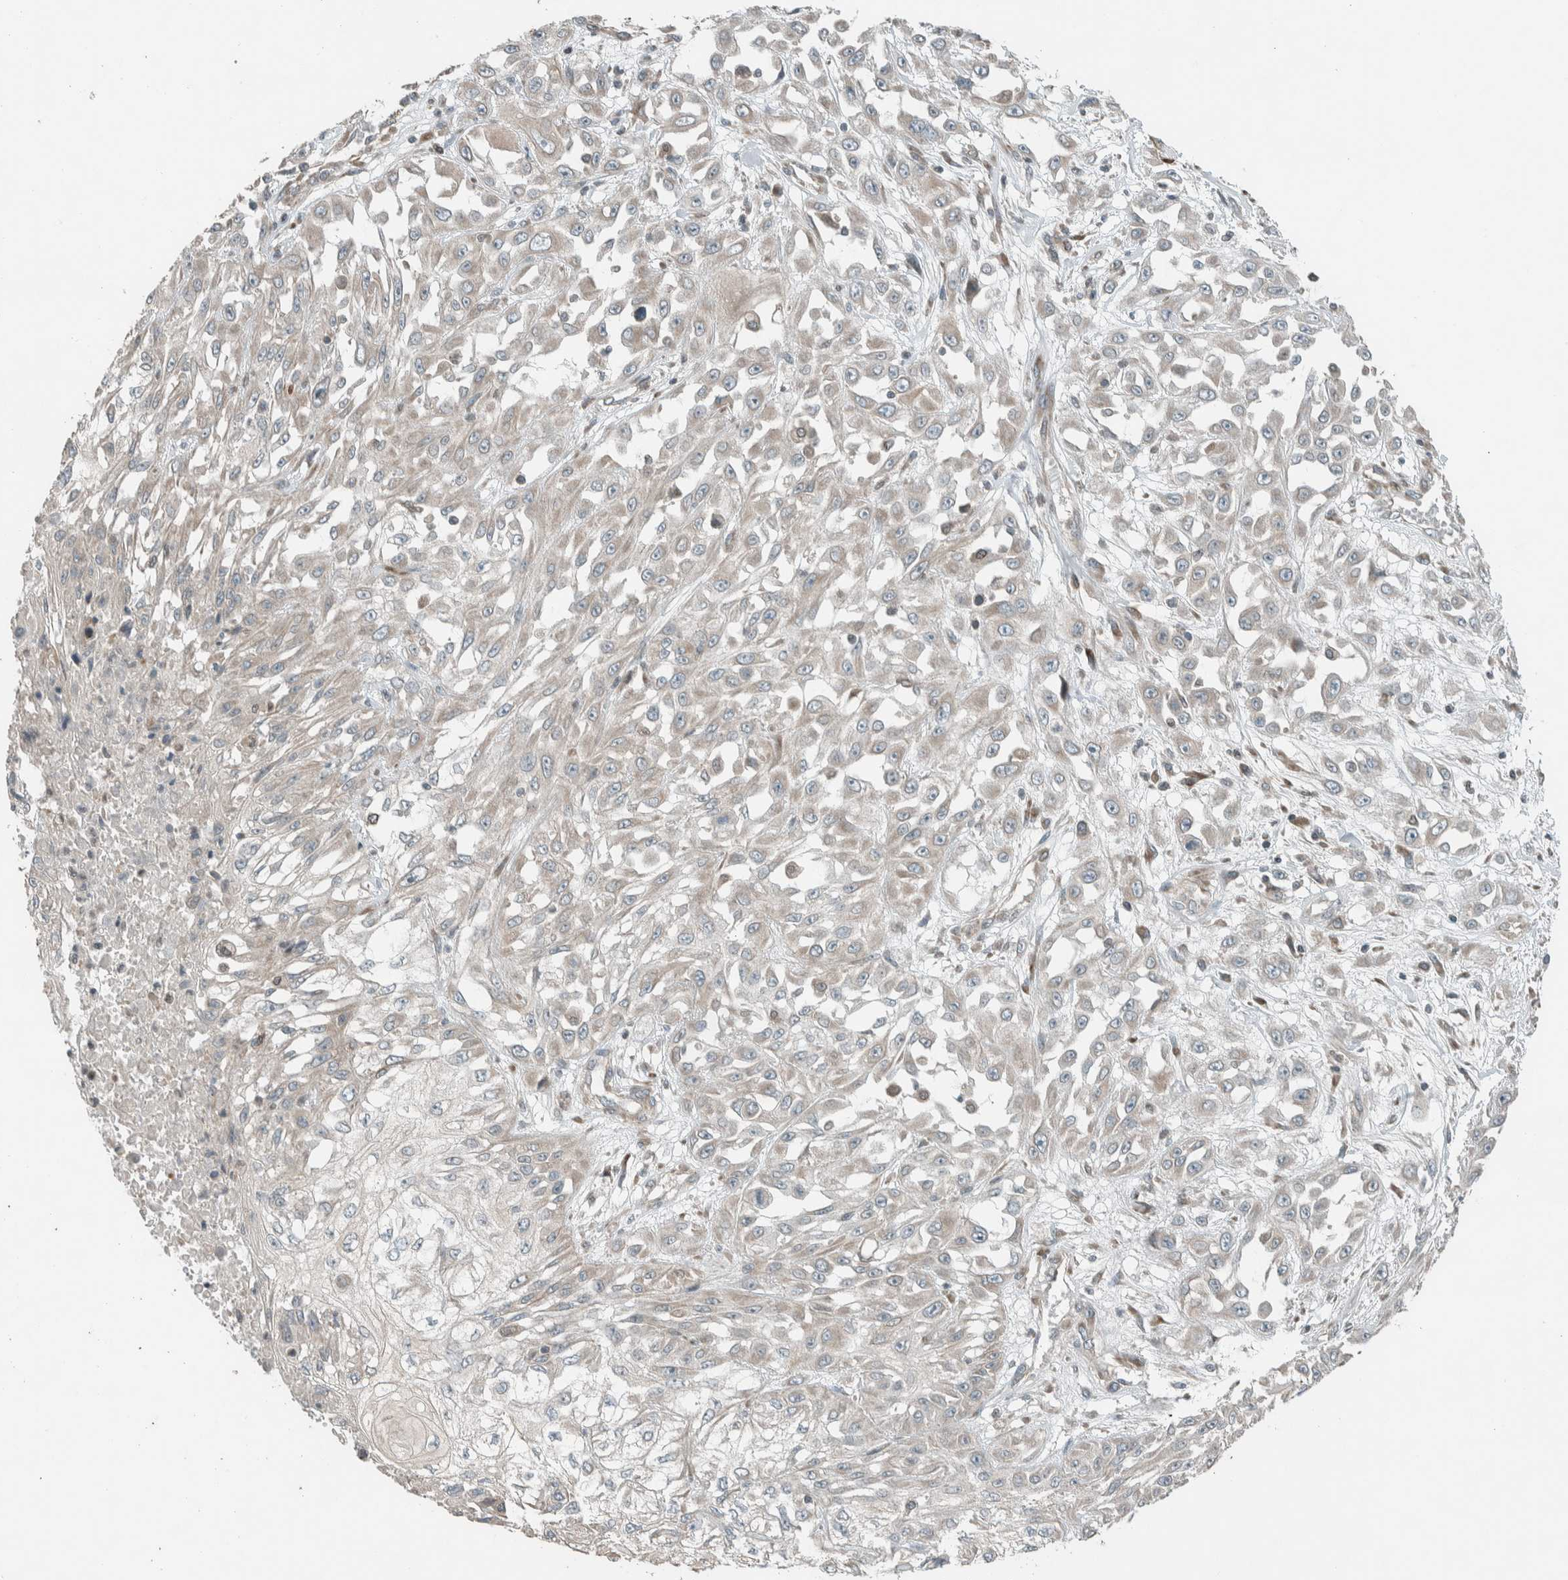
{"staining": {"intensity": "negative", "quantity": "none", "location": "none"}, "tissue": "skin cancer", "cell_type": "Tumor cells", "image_type": "cancer", "snomed": [{"axis": "morphology", "description": "Squamous cell carcinoma, NOS"}, {"axis": "morphology", "description": "Squamous cell carcinoma, metastatic, NOS"}, {"axis": "topography", "description": "Skin"}, {"axis": "topography", "description": "Lymph node"}], "caption": "Metastatic squamous cell carcinoma (skin) stained for a protein using immunohistochemistry (IHC) reveals no expression tumor cells.", "gene": "SEL1L", "patient": {"sex": "male", "age": 75}}